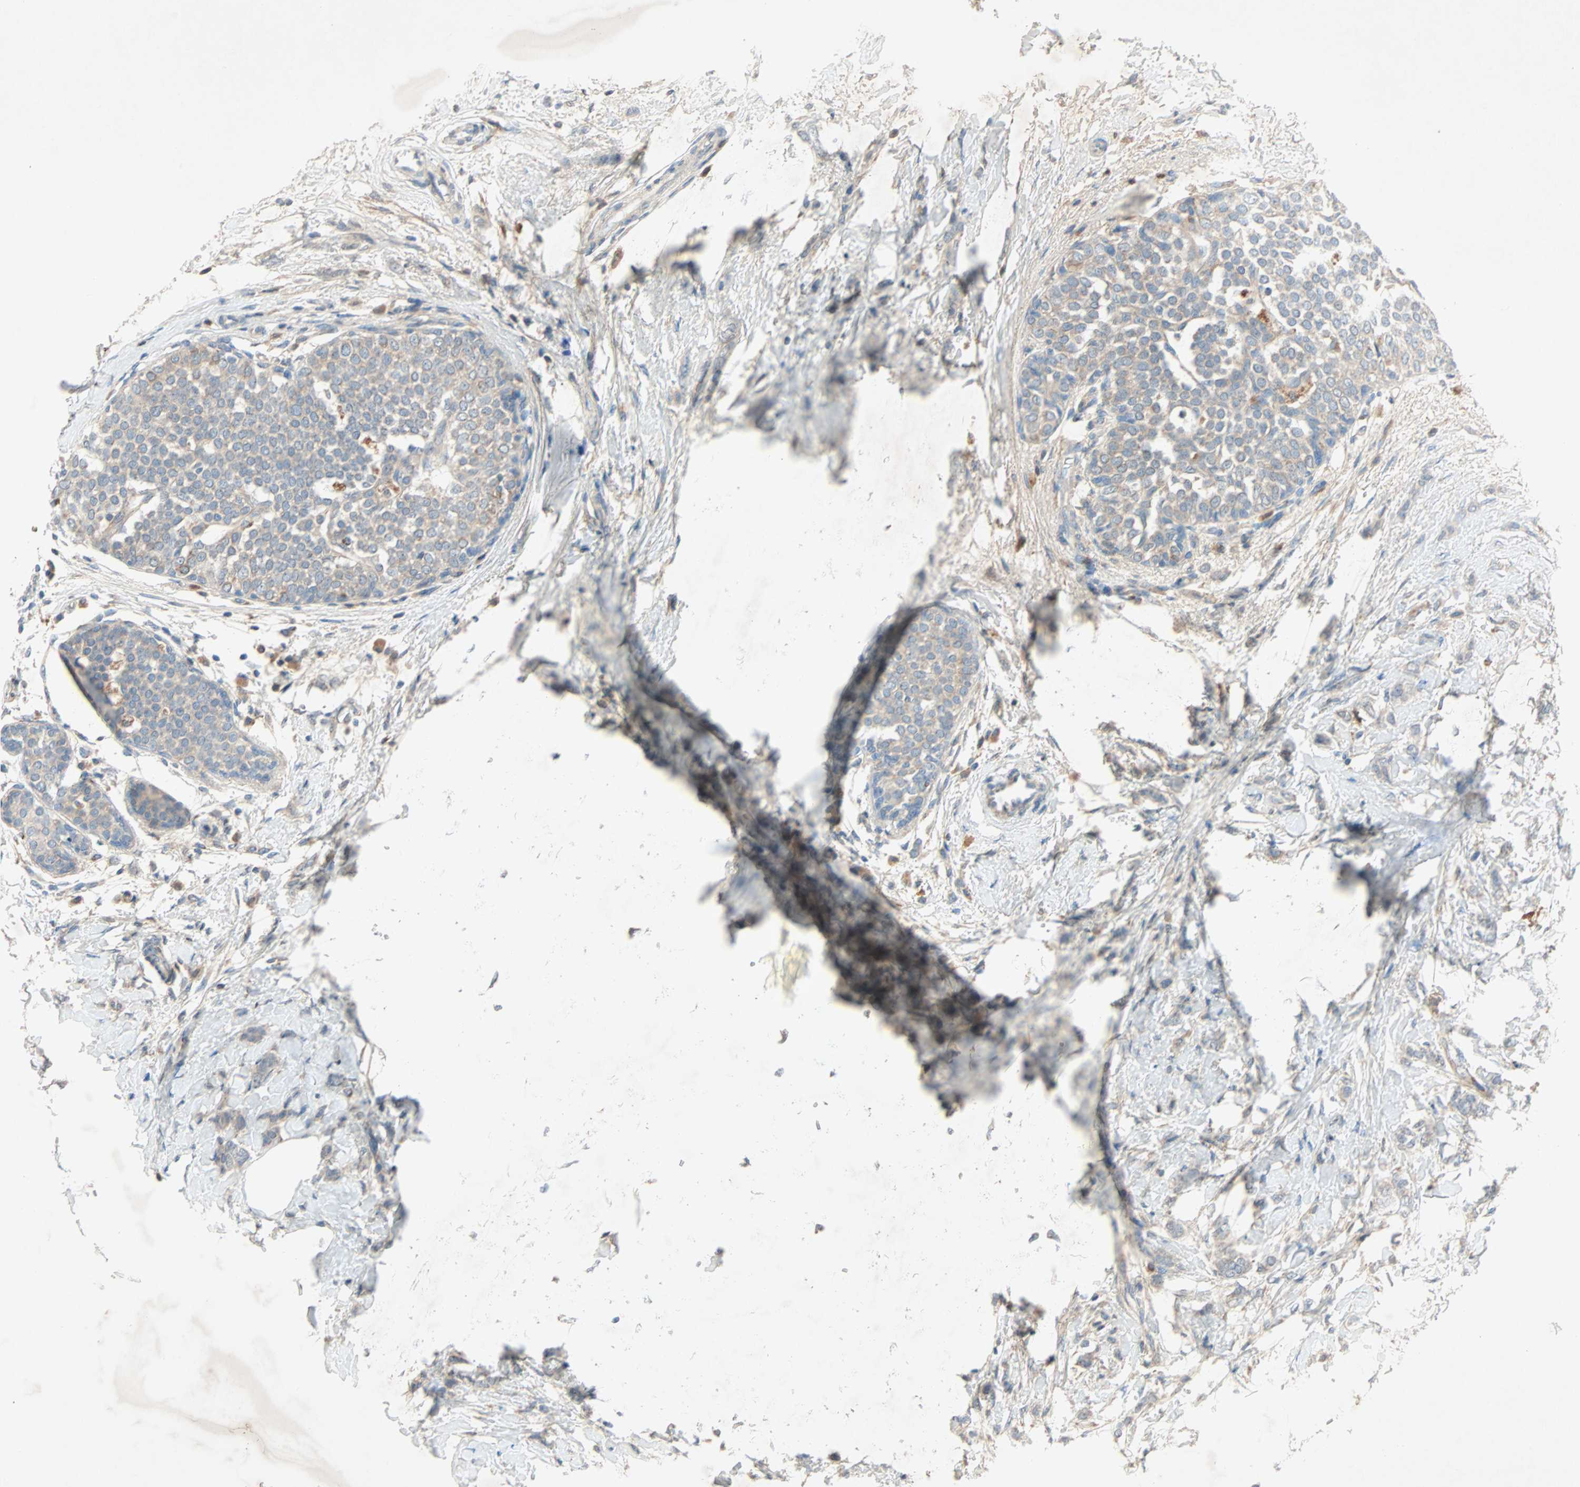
{"staining": {"intensity": "weak", "quantity": ">75%", "location": "cytoplasmic/membranous"}, "tissue": "breast cancer", "cell_type": "Tumor cells", "image_type": "cancer", "snomed": [{"axis": "morphology", "description": "Lobular carcinoma, in situ"}, {"axis": "morphology", "description": "Lobular carcinoma"}, {"axis": "topography", "description": "Breast"}], "caption": "Human breast lobular carcinoma stained with a brown dye exhibits weak cytoplasmic/membranous positive staining in approximately >75% of tumor cells.", "gene": "XYLT1", "patient": {"sex": "female", "age": 41}}